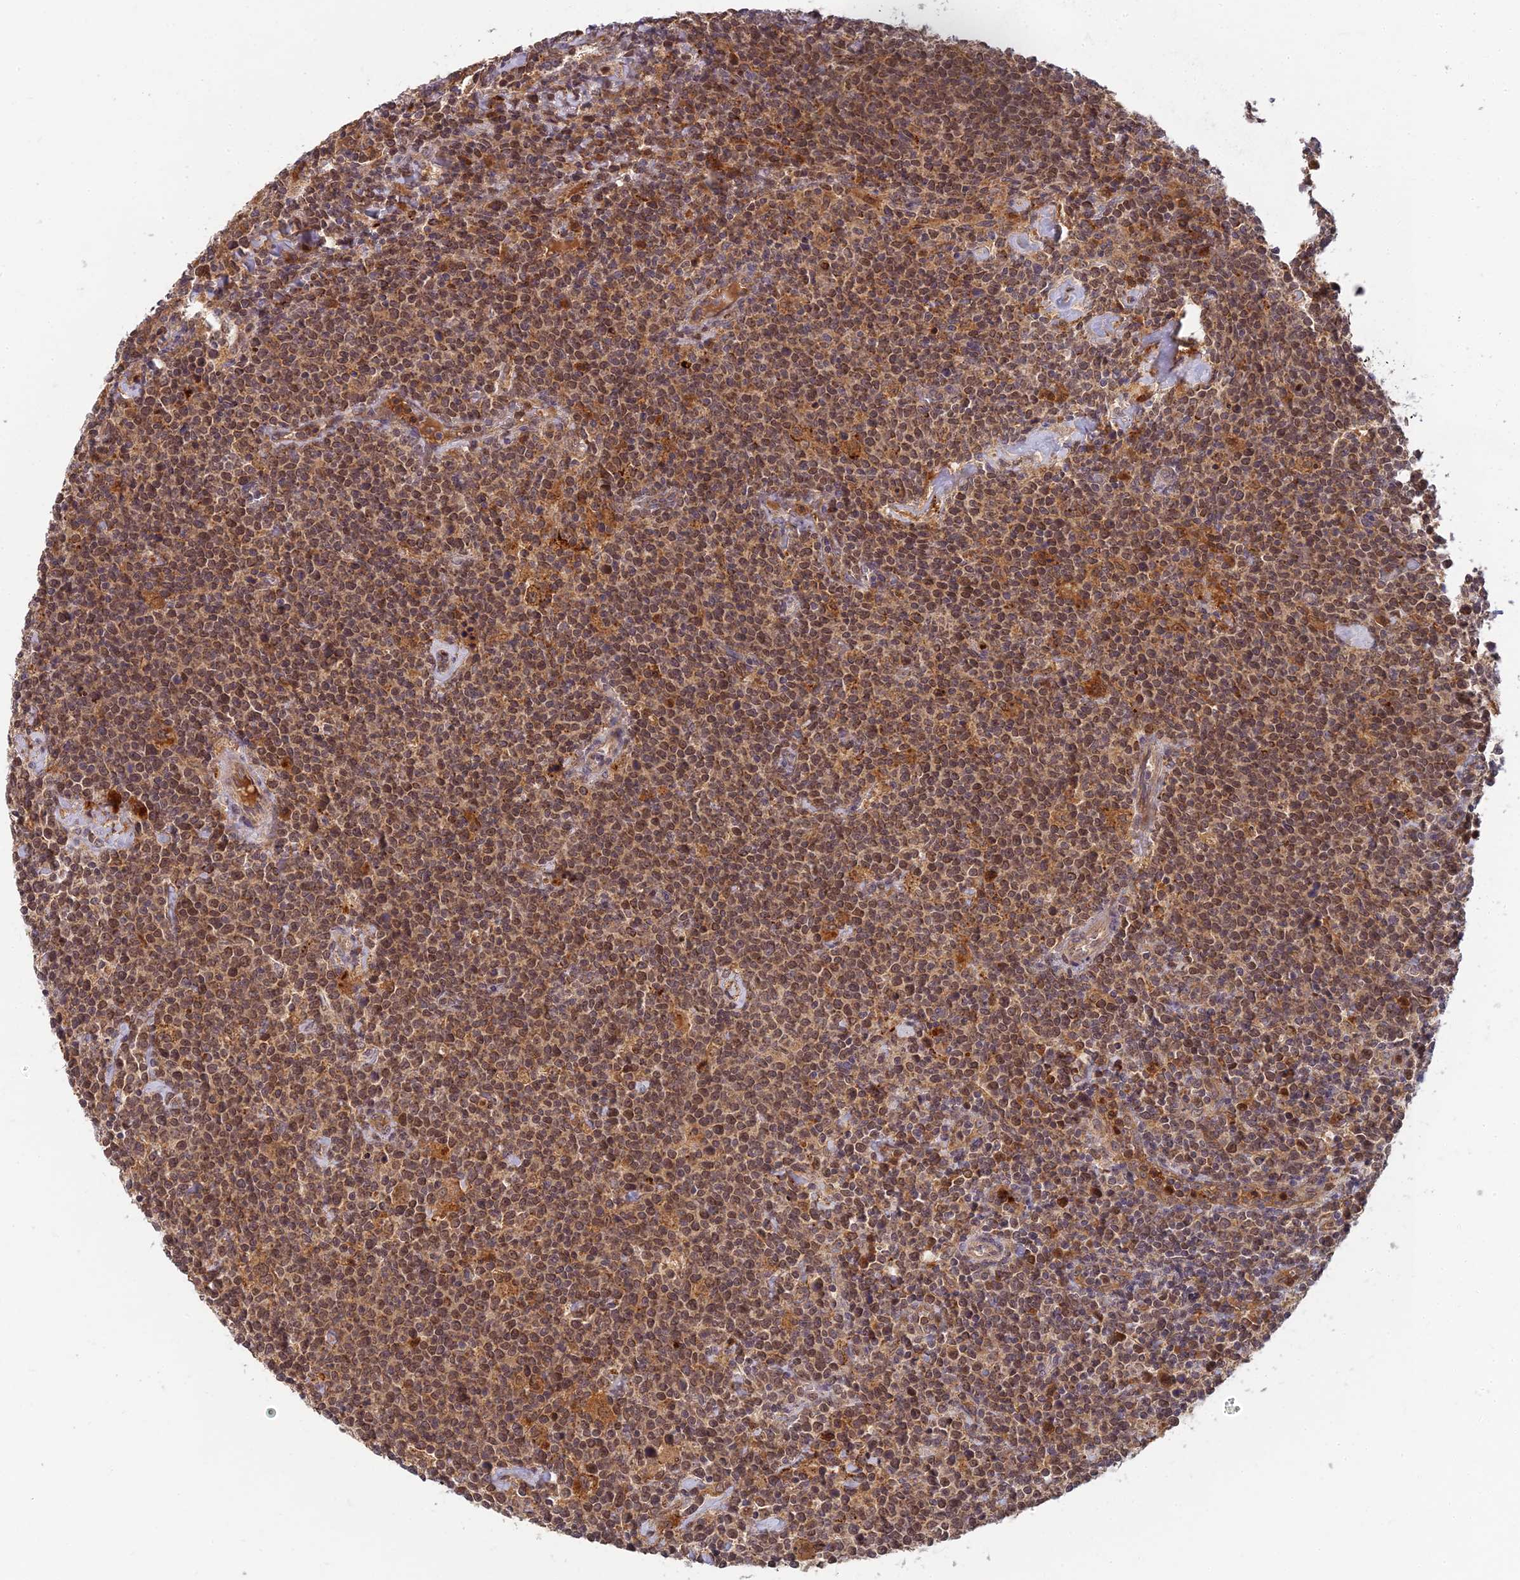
{"staining": {"intensity": "moderate", "quantity": ">75%", "location": "cytoplasmic/membranous"}, "tissue": "lymphoma", "cell_type": "Tumor cells", "image_type": "cancer", "snomed": [{"axis": "morphology", "description": "Malignant lymphoma, non-Hodgkin's type, High grade"}, {"axis": "topography", "description": "Lymph node"}], "caption": "High-grade malignant lymphoma, non-Hodgkin's type stained with a brown dye displays moderate cytoplasmic/membranous positive positivity in approximately >75% of tumor cells.", "gene": "RGL3", "patient": {"sex": "male", "age": 61}}